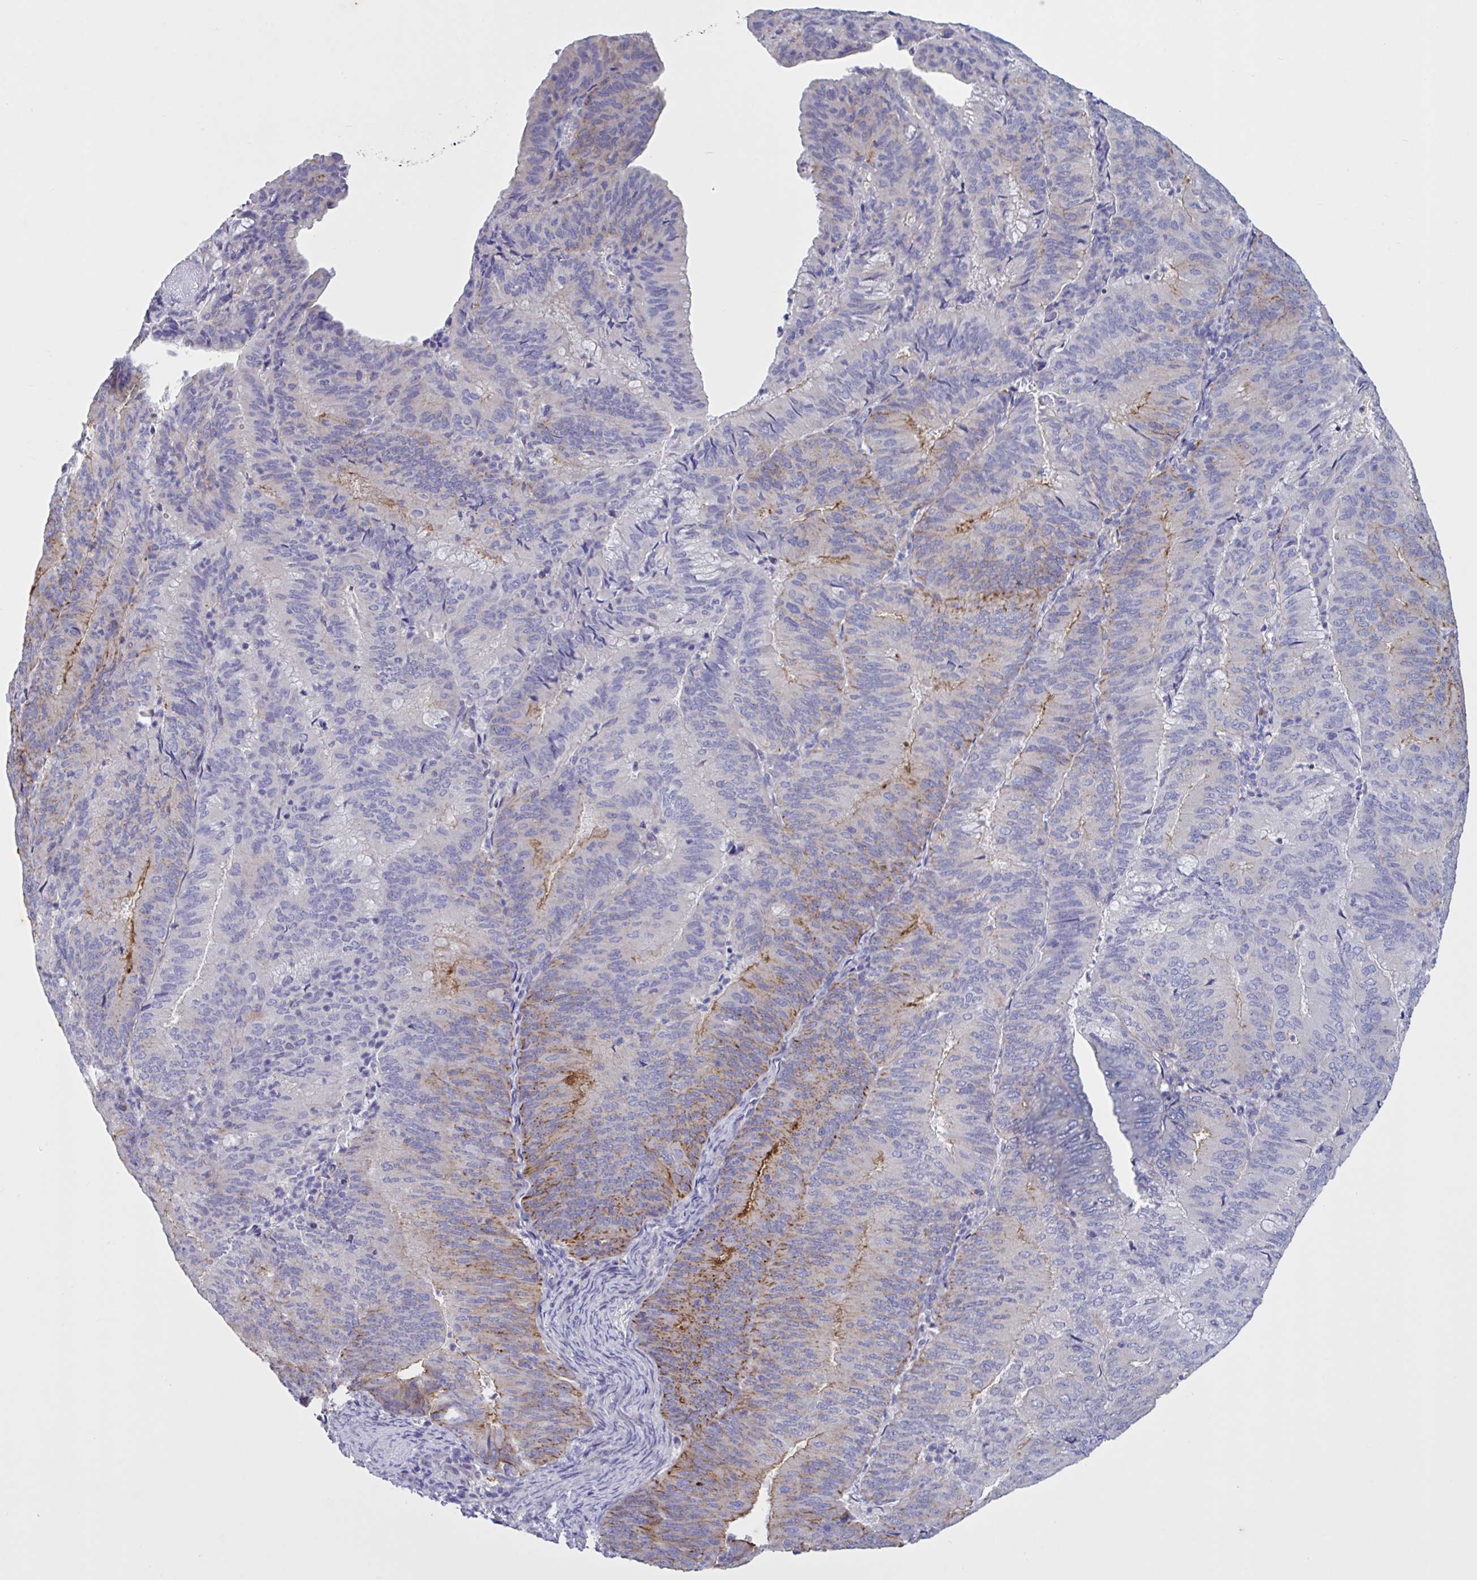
{"staining": {"intensity": "moderate", "quantity": "<25%", "location": "cytoplasmic/membranous"}, "tissue": "endometrial cancer", "cell_type": "Tumor cells", "image_type": "cancer", "snomed": [{"axis": "morphology", "description": "Adenocarcinoma, NOS"}, {"axis": "topography", "description": "Endometrium"}], "caption": "Immunohistochemical staining of human endometrial adenocarcinoma reveals moderate cytoplasmic/membranous protein staining in about <25% of tumor cells. (brown staining indicates protein expression, while blue staining denotes nuclei).", "gene": "SLC66A1", "patient": {"sex": "female", "age": 57}}